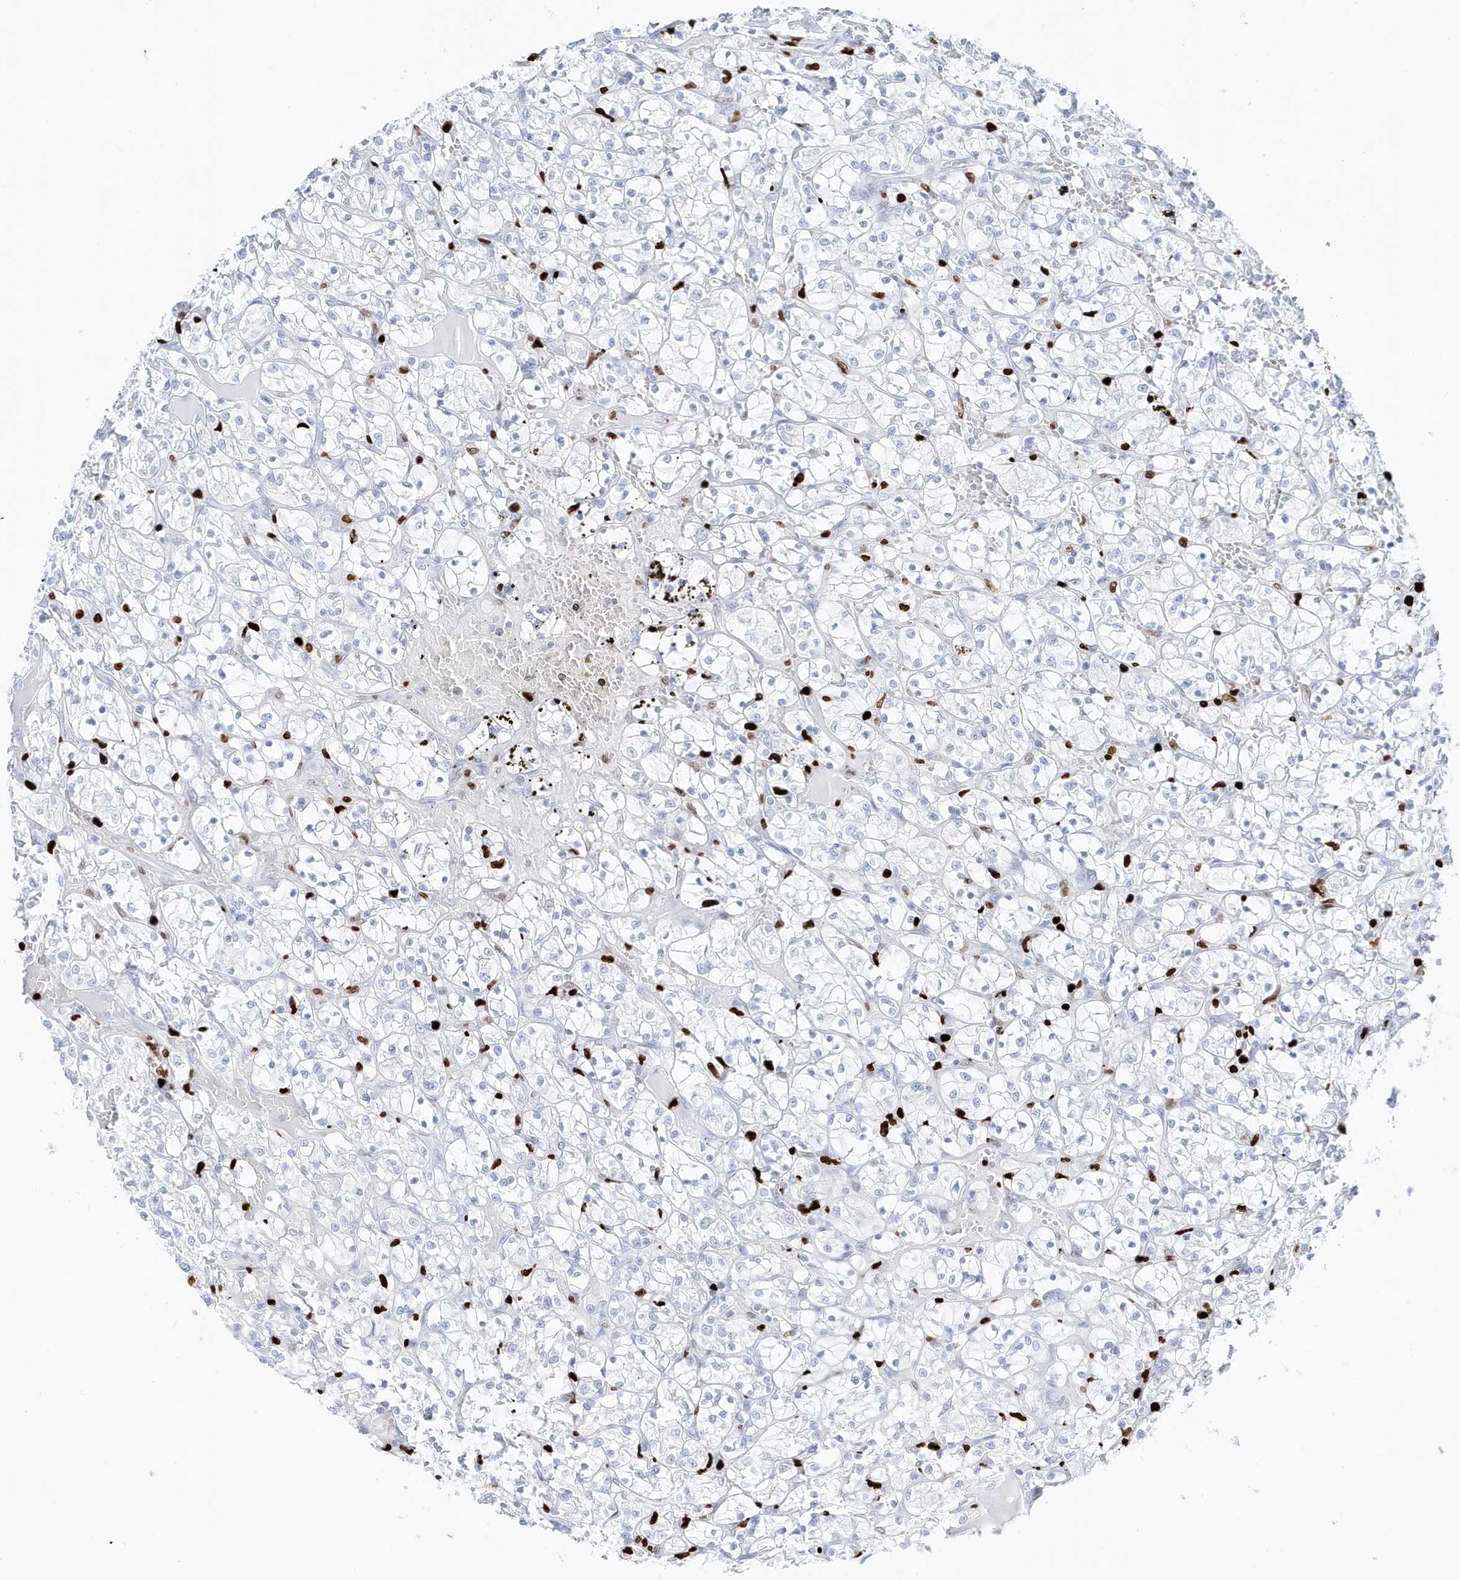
{"staining": {"intensity": "negative", "quantity": "none", "location": "none"}, "tissue": "renal cancer", "cell_type": "Tumor cells", "image_type": "cancer", "snomed": [{"axis": "morphology", "description": "Adenocarcinoma, NOS"}, {"axis": "topography", "description": "Kidney"}], "caption": "Renal cancer (adenocarcinoma) was stained to show a protein in brown. There is no significant expression in tumor cells.", "gene": "MNDA", "patient": {"sex": "female", "age": 69}}